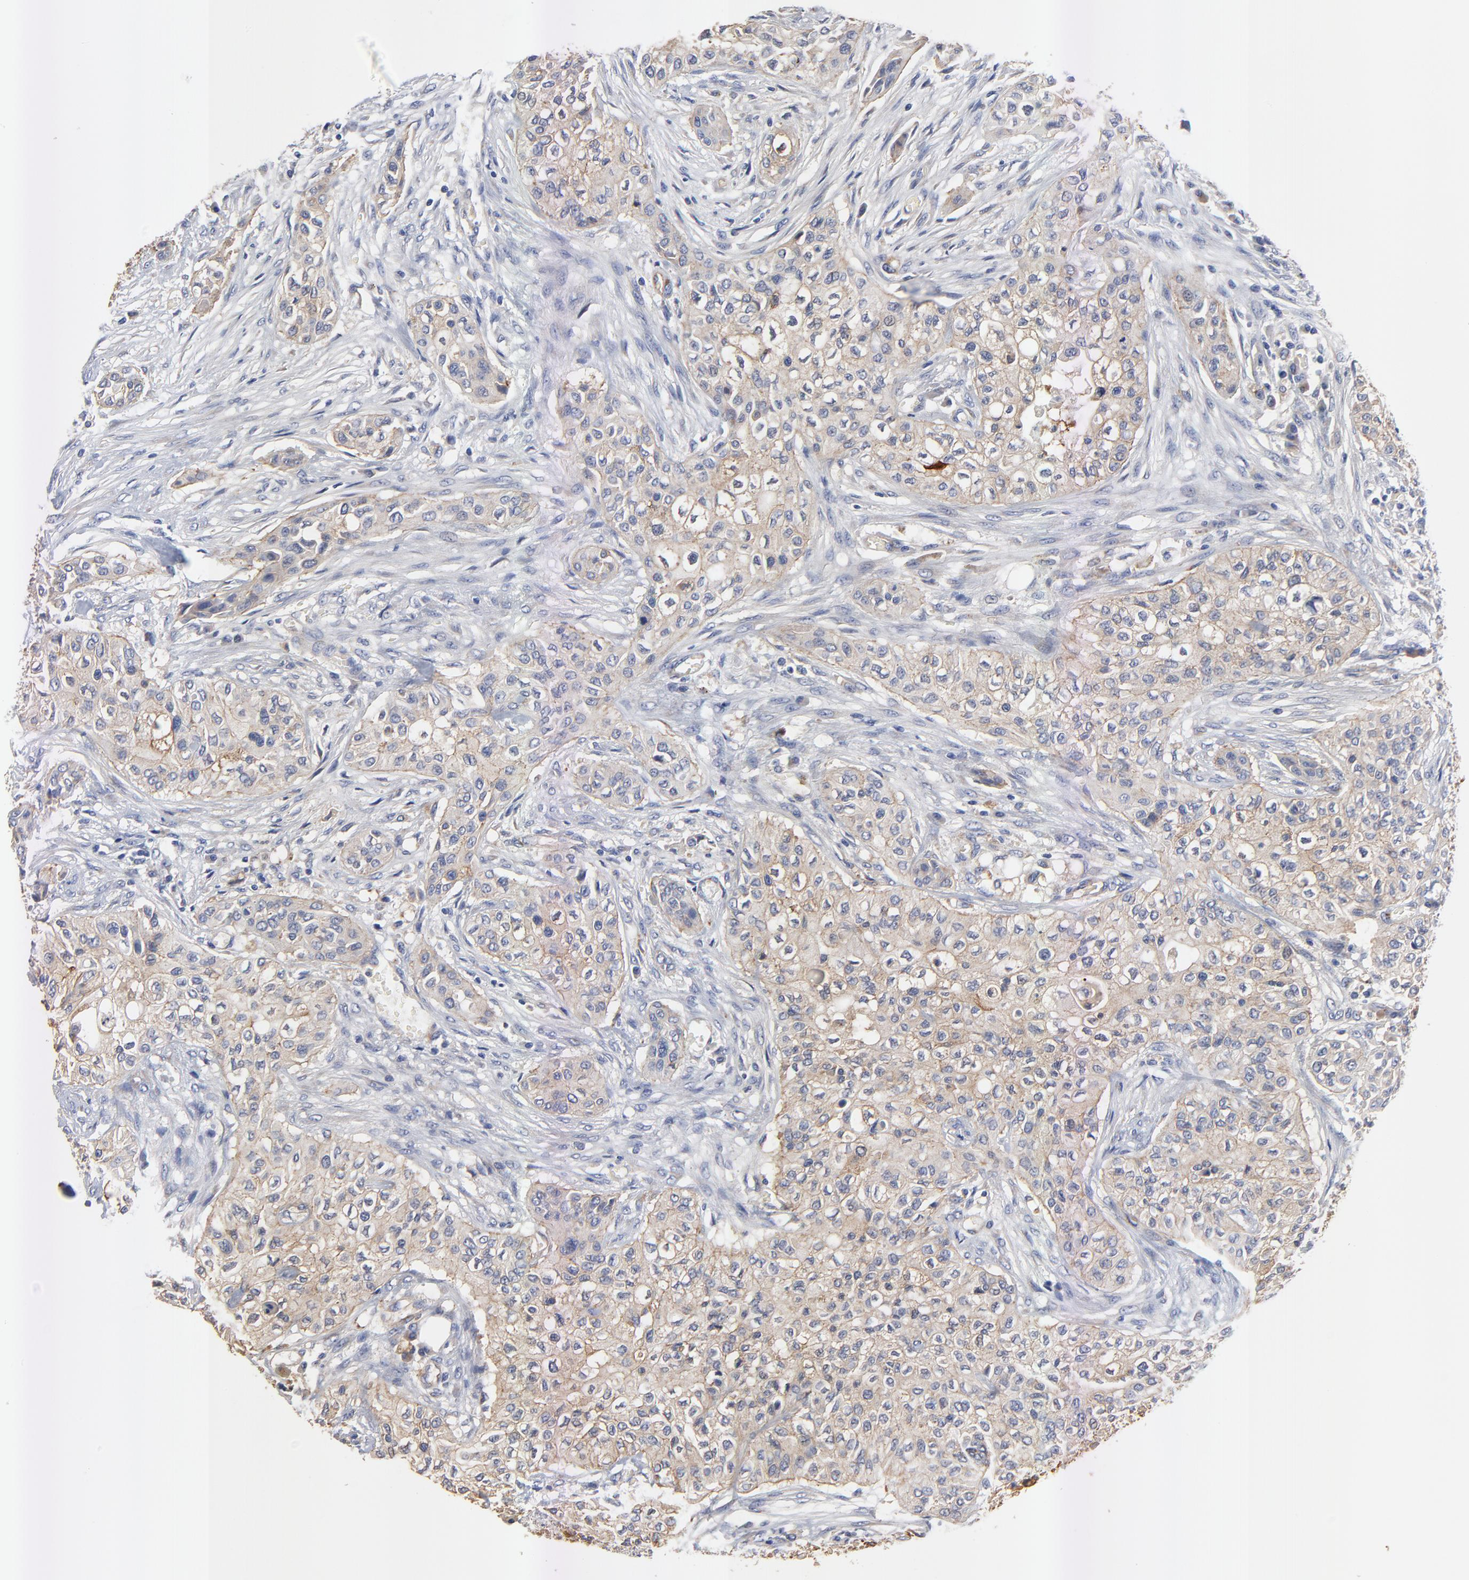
{"staining": {"intensity": "weak", "quantity": ">75%", "location": "cytoplasmic/membranous"}, "tissue": "urothelial cancer", "cell_type": "Tumor cells", "image_type": "cancer", "snomed": [{"axis": "morphology", "description": "Urothelial carcinoma, High grade"}, {"axis": "topography", "description": "Urinary bladder"}], "caption": "Human urothelial carcinoma (high-grade) stained with a protein marker demonstrates weak staining in tumor cells.", "gene": "FBXL2", "patient": {"sex": "male", "age": 74}}